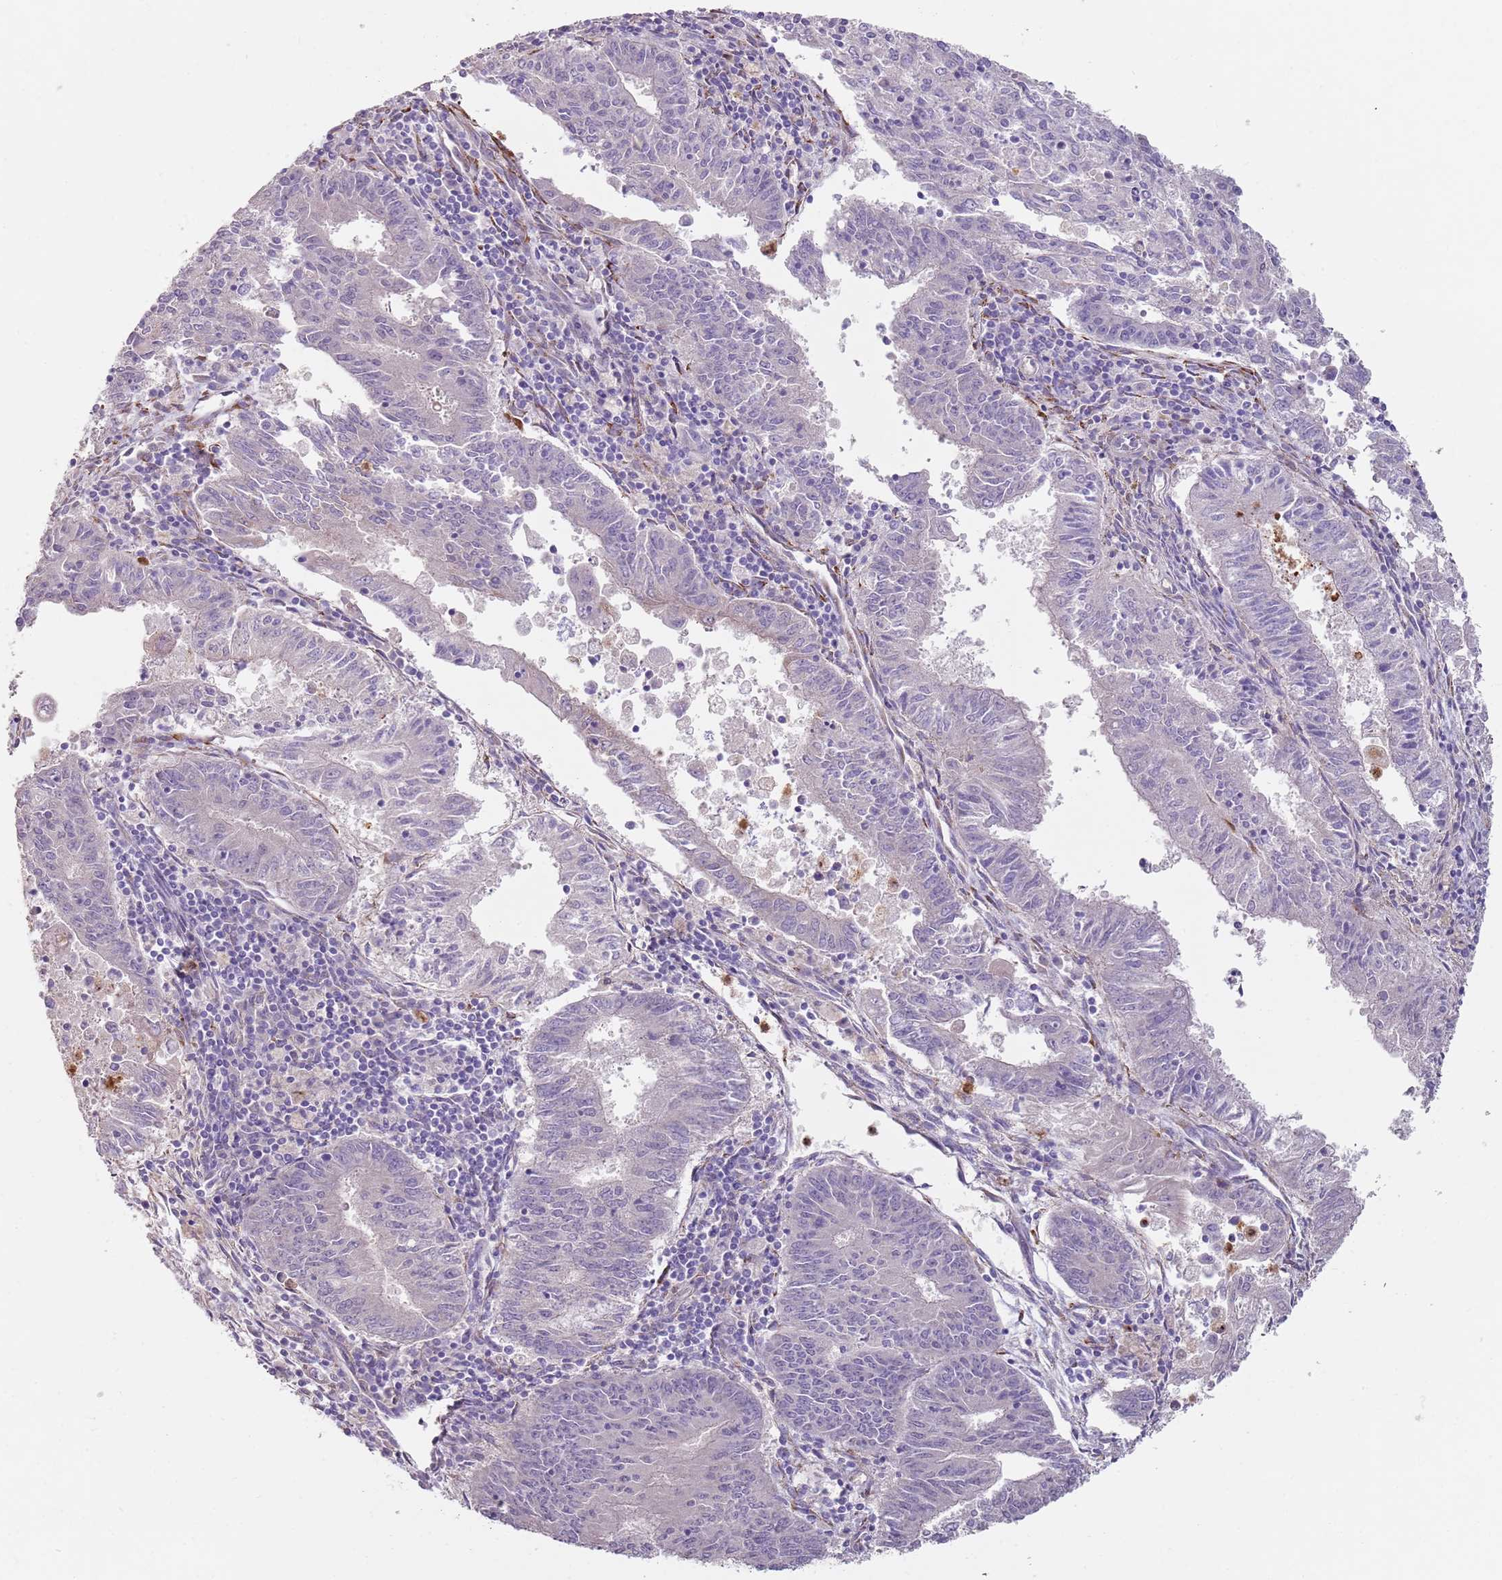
{"staining": {"intensity": "negative", "quantity": "none", "location": "none"}, "tissue": "endometrial cancer", "cell_type": "Tumor cells", "image_type": "cancer", "snomed": [{"axis": "morphology", "description": "Adenocarcinoma, NOS"}, {"axis": "topography", "description": "Endometrium"}], "caption": "The image exhibits no staining of tumor cells in endometrial cancer (adenocarcinoma).", "gene": "PHLPP2", "patient": {"sex": "female", "age": 59}}